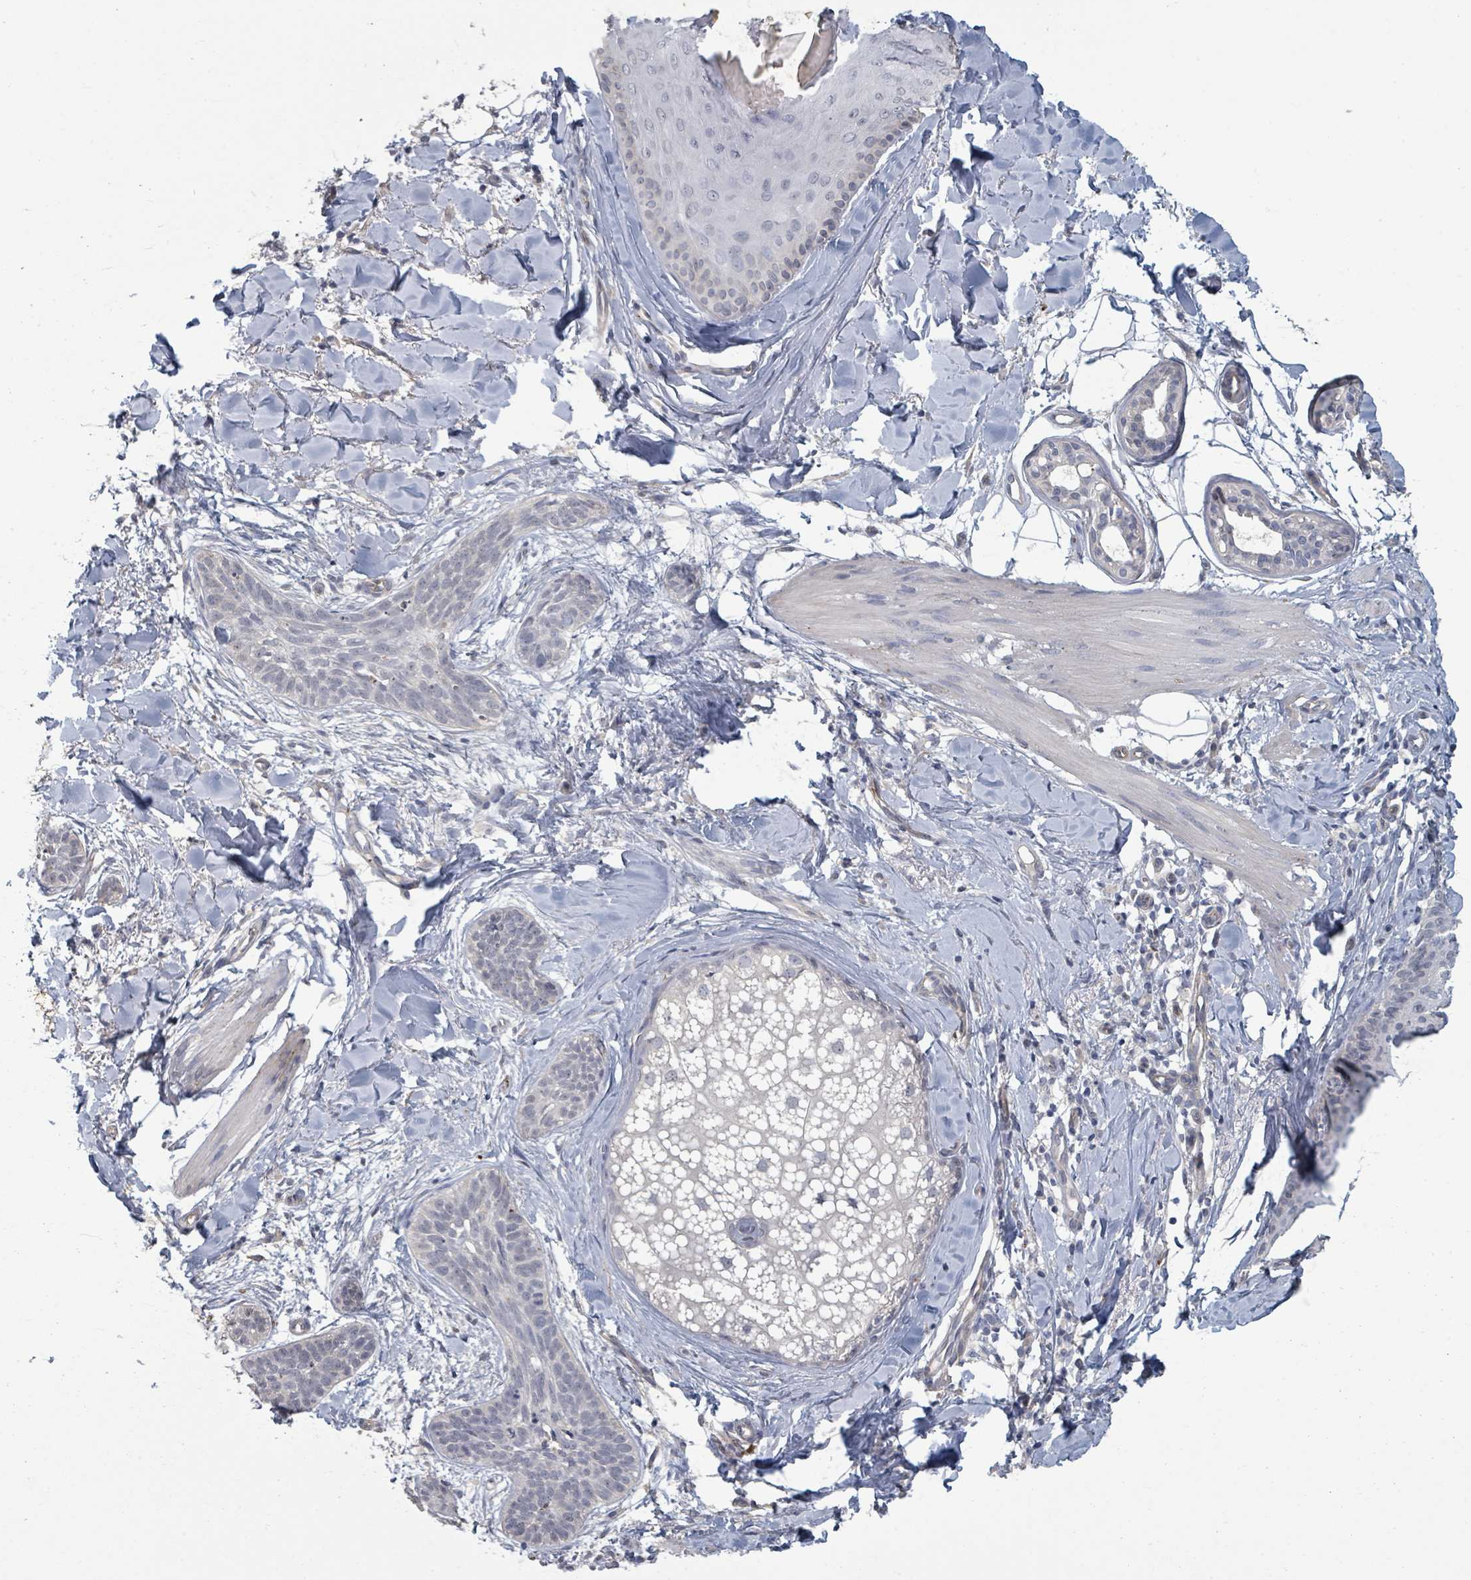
{"staining": {"intensity": "negative", "quantity": "none", "location": "none"}, "tissue": "skin cancer", "cell_type": "Tumor cells", "image_type": "cancer", "snomed": [{"axis": "morphology", "description": "Basal cell carcinoma"}, {"axis": "topography", "description": "Skin"}], "caption": "The histopathology image displays no staining of tumor cells in skin cancer (basal cell carcinoma). Brightfield microscopy of immunohistochemistry stained with DAB (3,3'-diaminobenzidine) (brown) and hematoxylin (blue), captured at high magnification.", "gene": "PLAUR", "patient": {"sex": "male", "age": 52}}